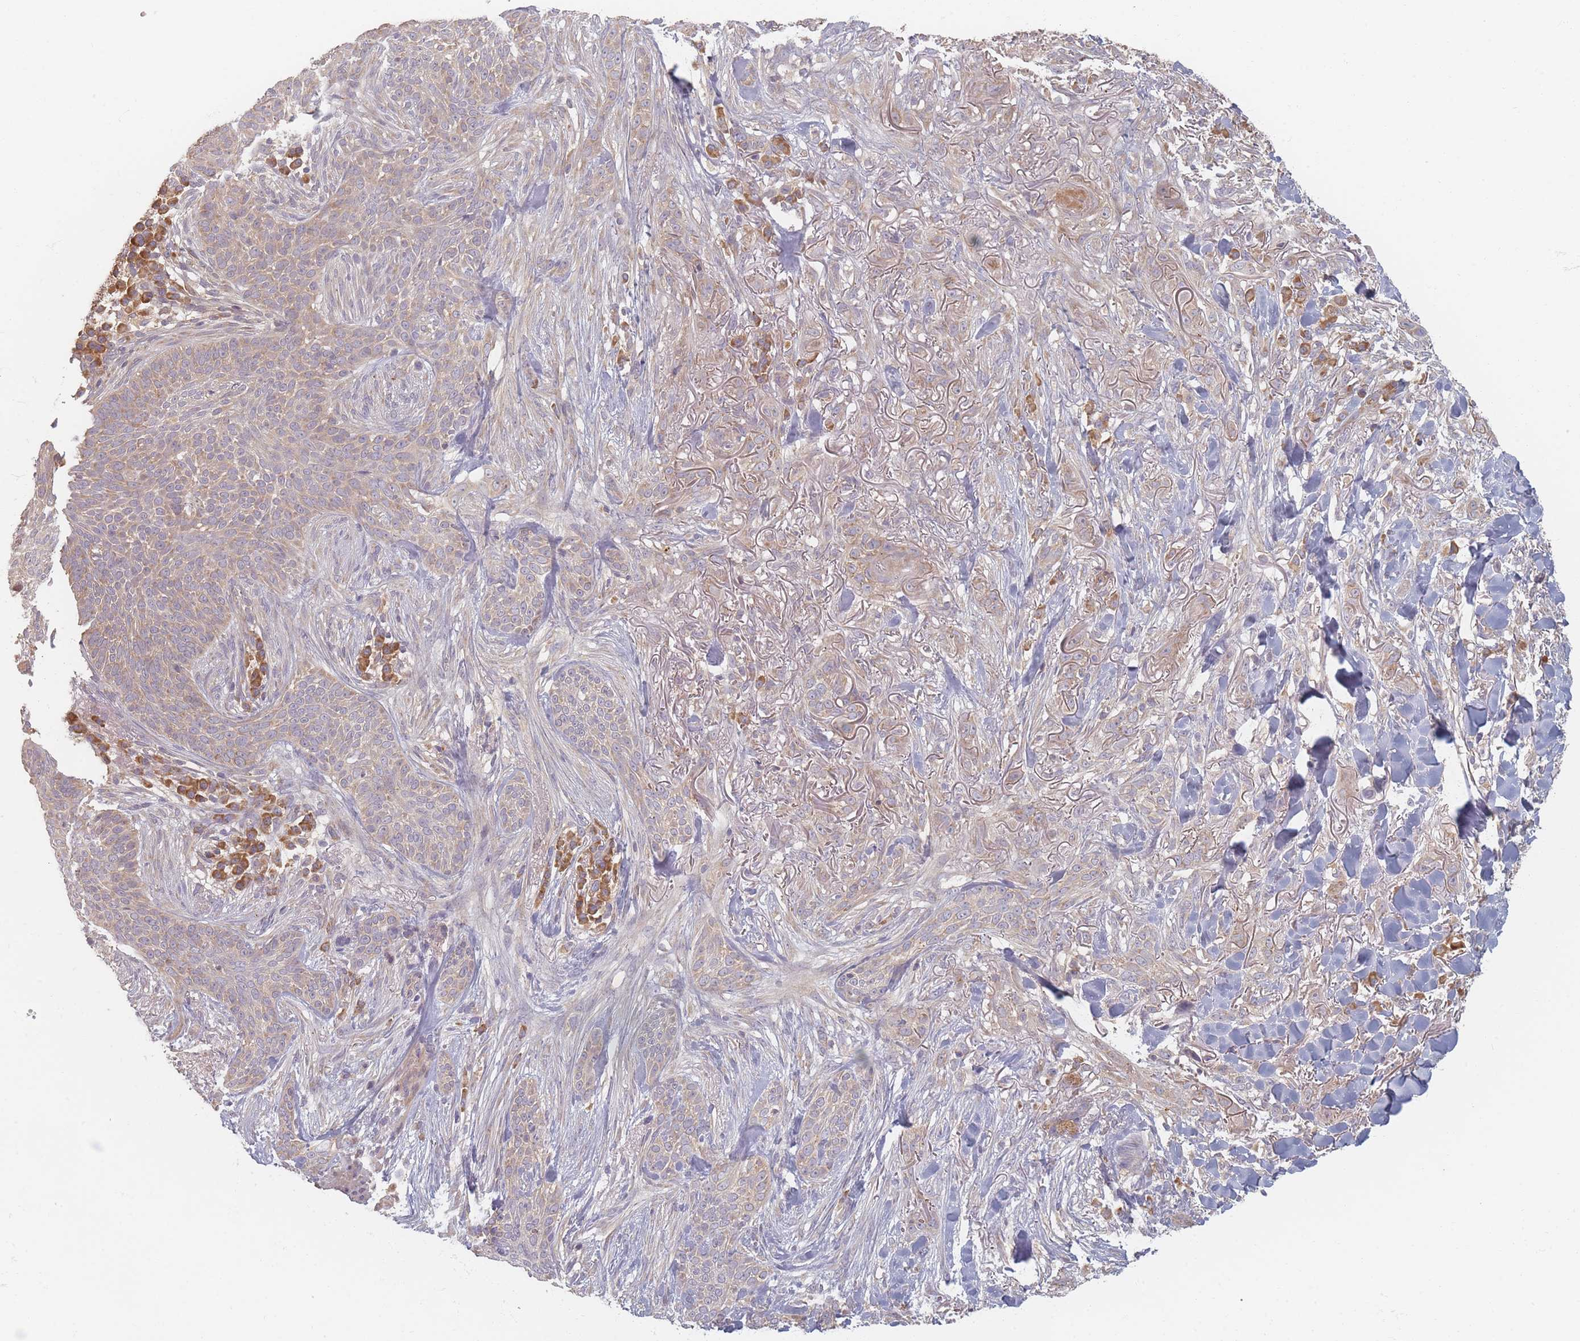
{"staining": {"intensity": "weak", "quantity": "25%-75%", "location": "cytoplasmic/membranous"}, "tissue": "skin cancer", "cell_type": "Tumor cells", "image_type": "cancer", "snomed": [{"axis": "morphology", "description": "Basal cell carcinoma"}, {"axis": "topography", "description": "Skin"}], "caption": "The immunohistochemical stain highlights weak cytoplasmic/membranous expression in tumor cells of skin cancer (basal cell carcinoma) tissue. (Stains: DAB (3,3'-diaminobenzidine) in brown, nuclei in blue, Microscopy: brightfield microscopy at high magnification).", "gene": "SLC35F3", "patient": {"sex": "male", "age": 72}}